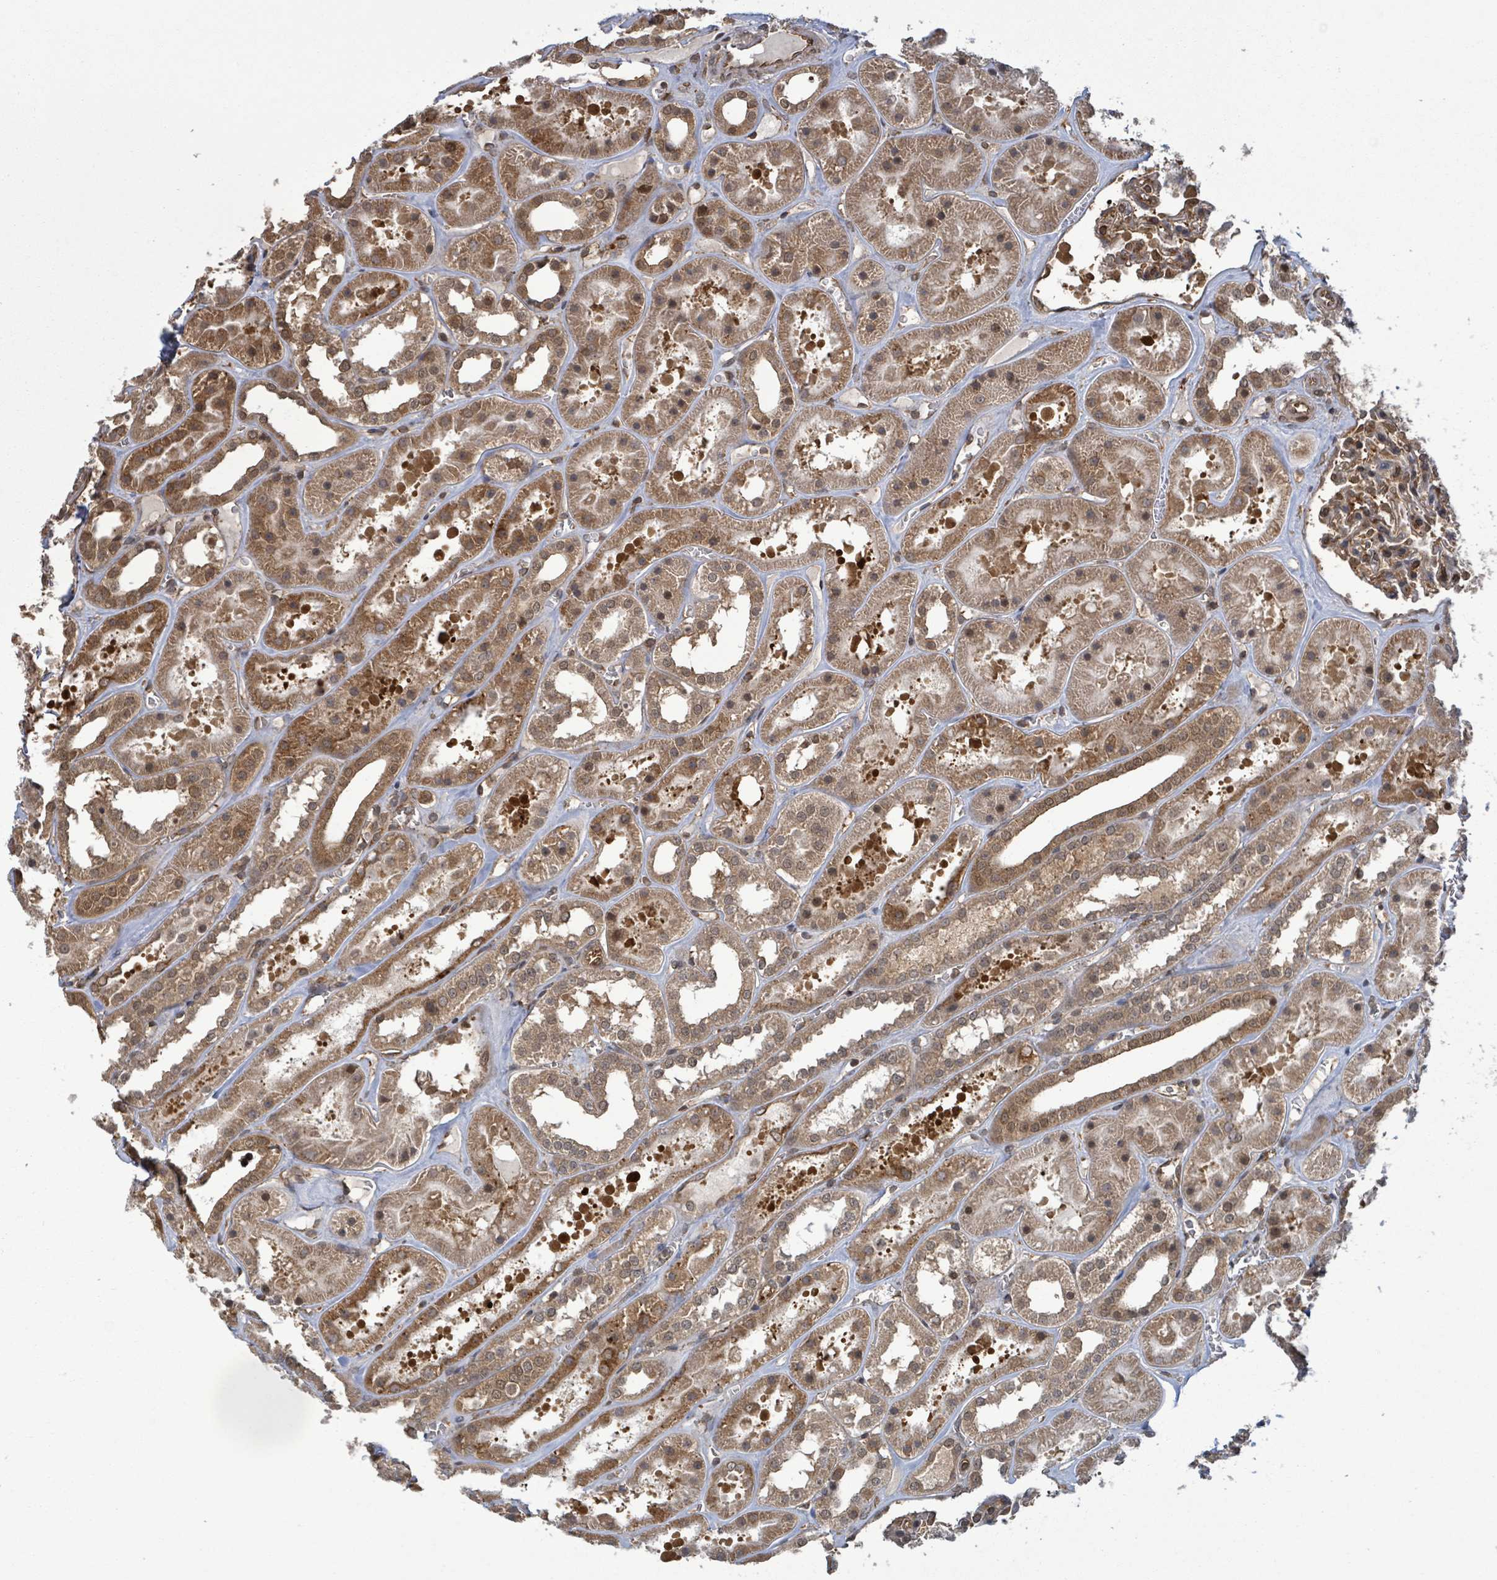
{"staining": {"intensity": "moderate", "quantity": ">75%", "location": "cytoplasmic/membranous,nuclear"}, "tissue": "kidney", "cell_type": "Cells in glomeruli", "image_type": "normal", "snomed": [{"axis": "morphology", "description": "Normal tissue, NOS"}, {"axis": "topography", "description": "Kidney"}], "caption": "Brown immunohistochemical staining in unremarkable kidney shows moderate cytoplasmic/membranous,nuclear positivity in approximately >75% of cells in glomeruli.", "gene": "ENSG00000256500", "patient": {"sex": "female", "age": 41}}